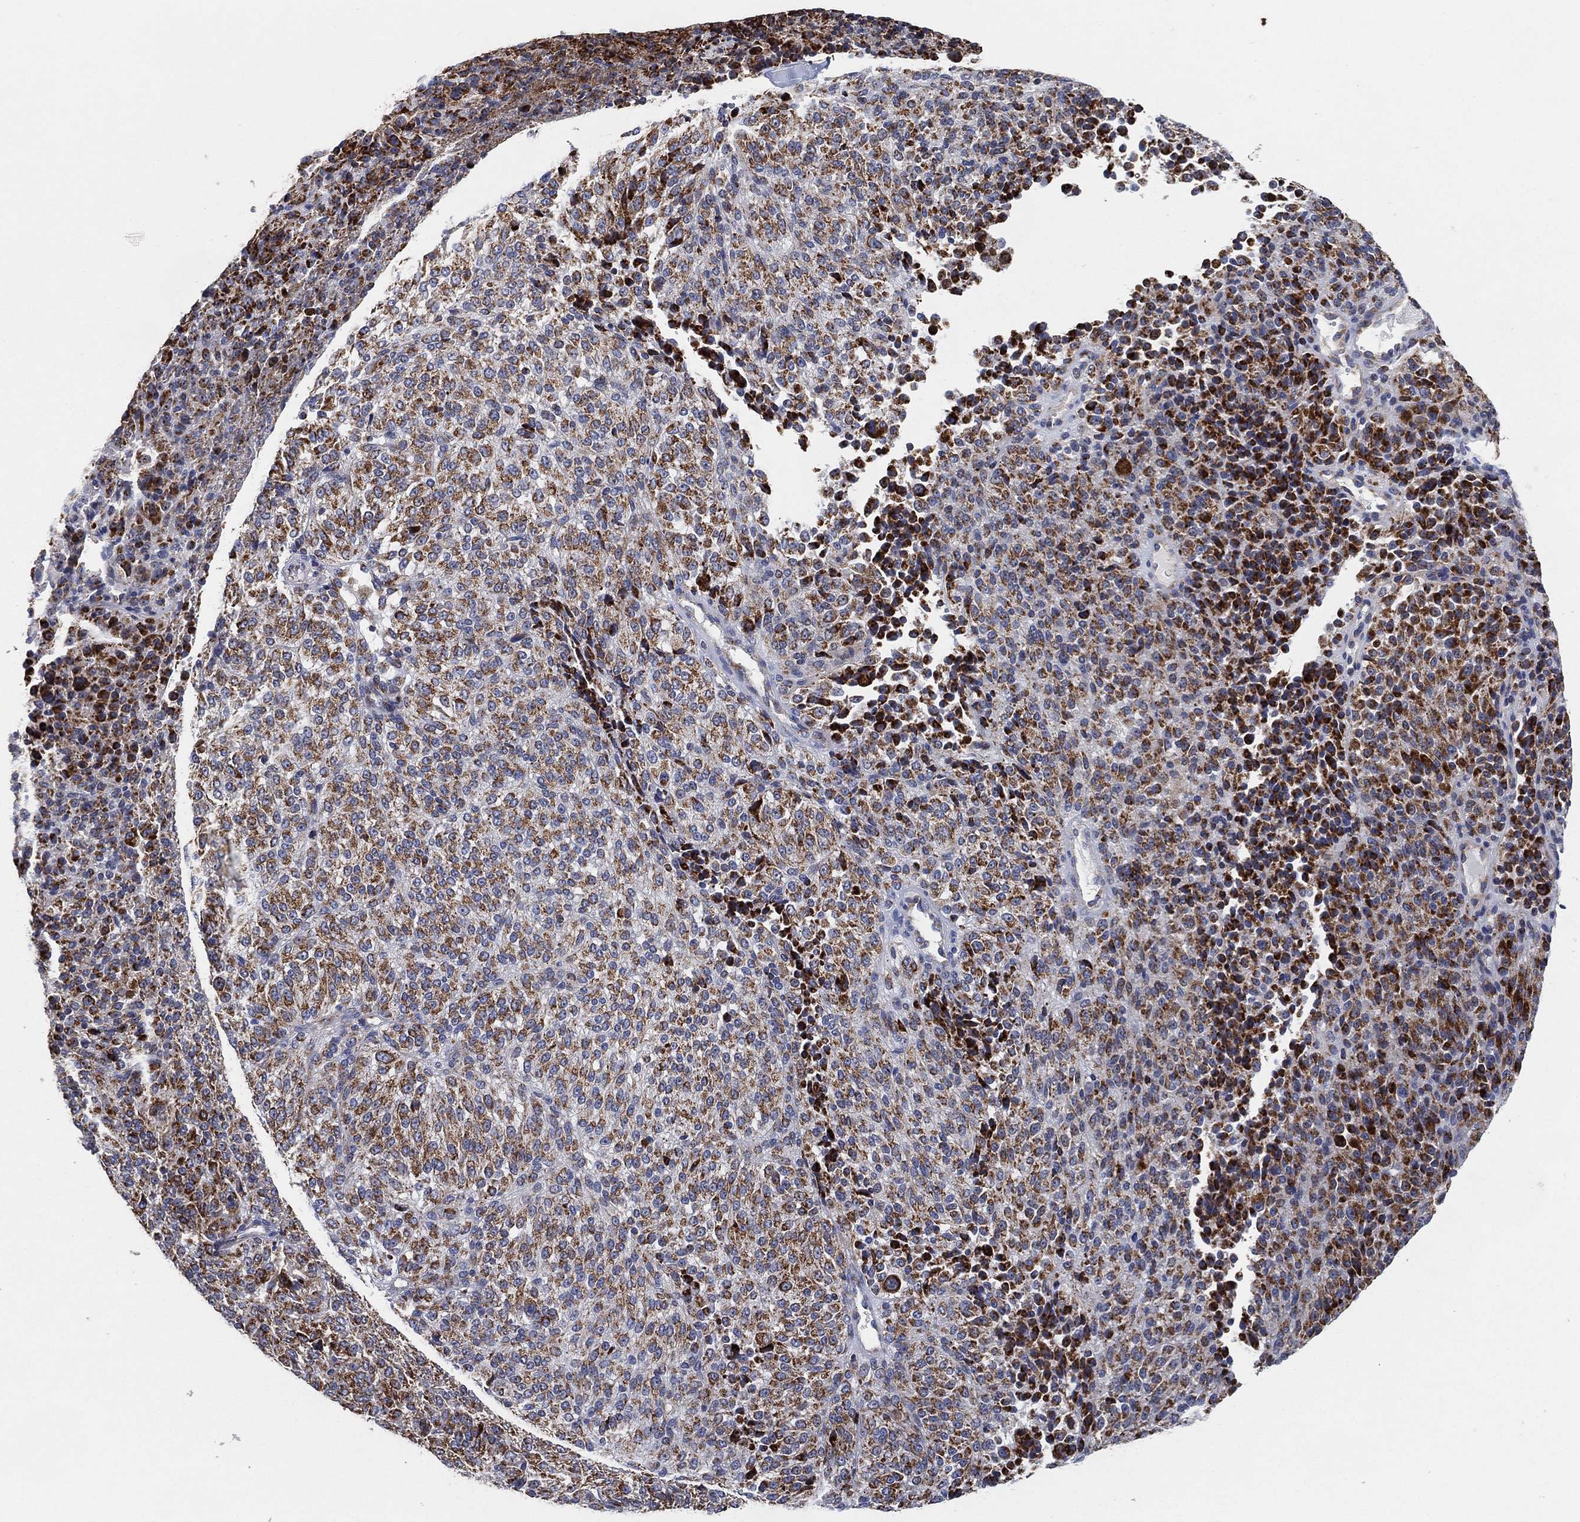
{"staining": {"intensity": "moderate", "quantity": ">75%", "location": "cytoplasmic/membranous"}, "tissue": "melanoma", "cell_type": "Tumor cells", "image_type": "cancer", "snomed": [{"axis": "morphology", "description": "Malignant melanoma, Metastatic site"}, {"axis": "topography", "description": "Brain"}], "caption": "This is a histology image of IHC staining of malignant melanoma (metastatic site), which shows moderate staining in the cytoplasmic/membranous of tumor cells.", "gene": "GCAT", "patient": {"sex": "female", "age": 56}}